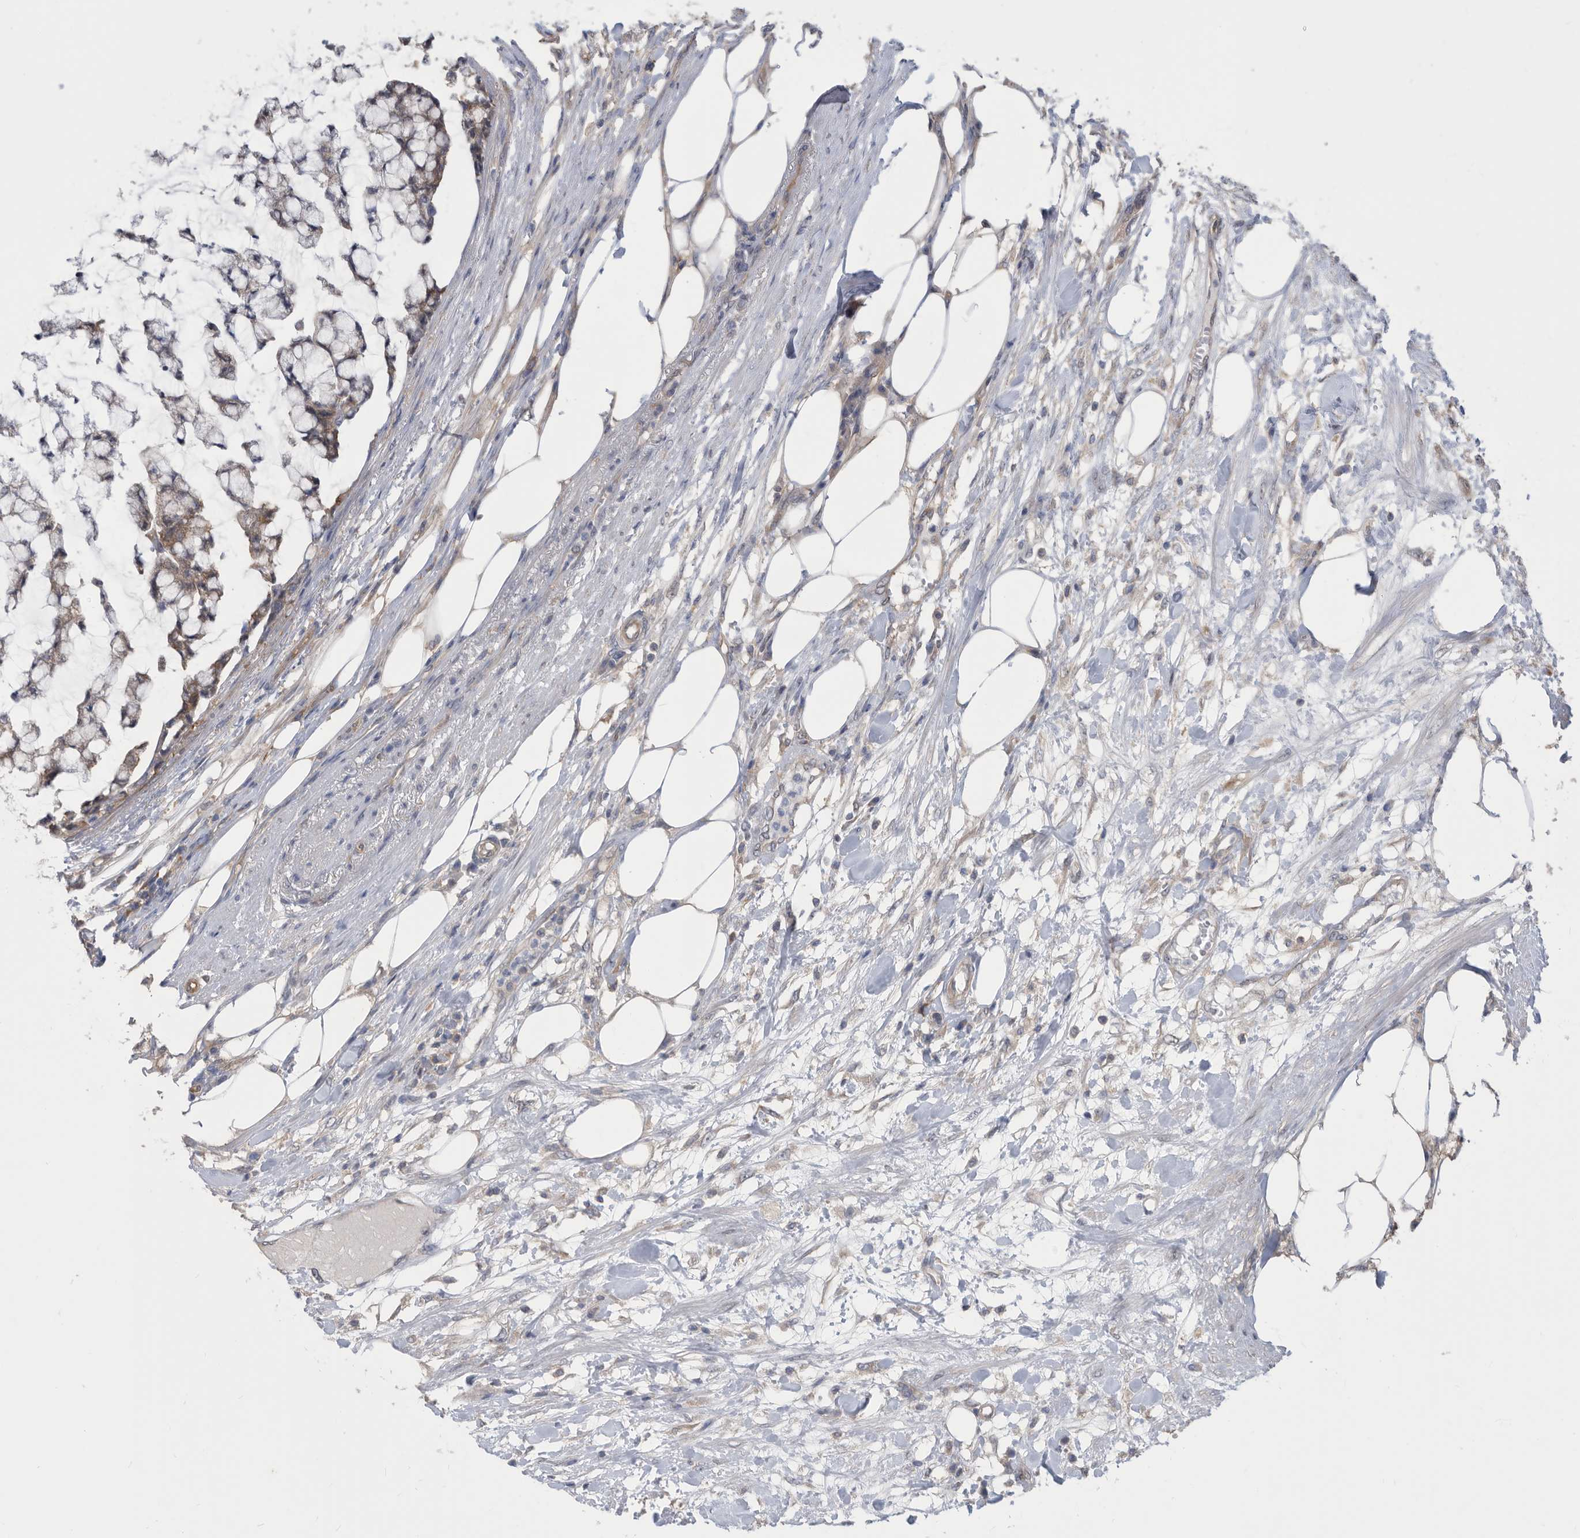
{"staining": {"intensity": "weak", "quantity": "25%-75%", "location": "cytoplasmic/membranous"}, "tissue": "colorectal cancer", "cell_type": "Tumor cells", "image_type": "cancer", "snomed": [{"axis": "morphology", "description": "Adenocarcinoma, NOS"}, {"axis": "topography", "description": "Colon"}], "caption": "This photomicrograph shows immunohistochemistry (IHC) staining of colorectal adenocarcinoma, with low weak cytoplasmic/membranous positivity in about 25%-75% of tumor cells.", "gene": "CCT4", "patient": {"sex": "female", "age": 84}}